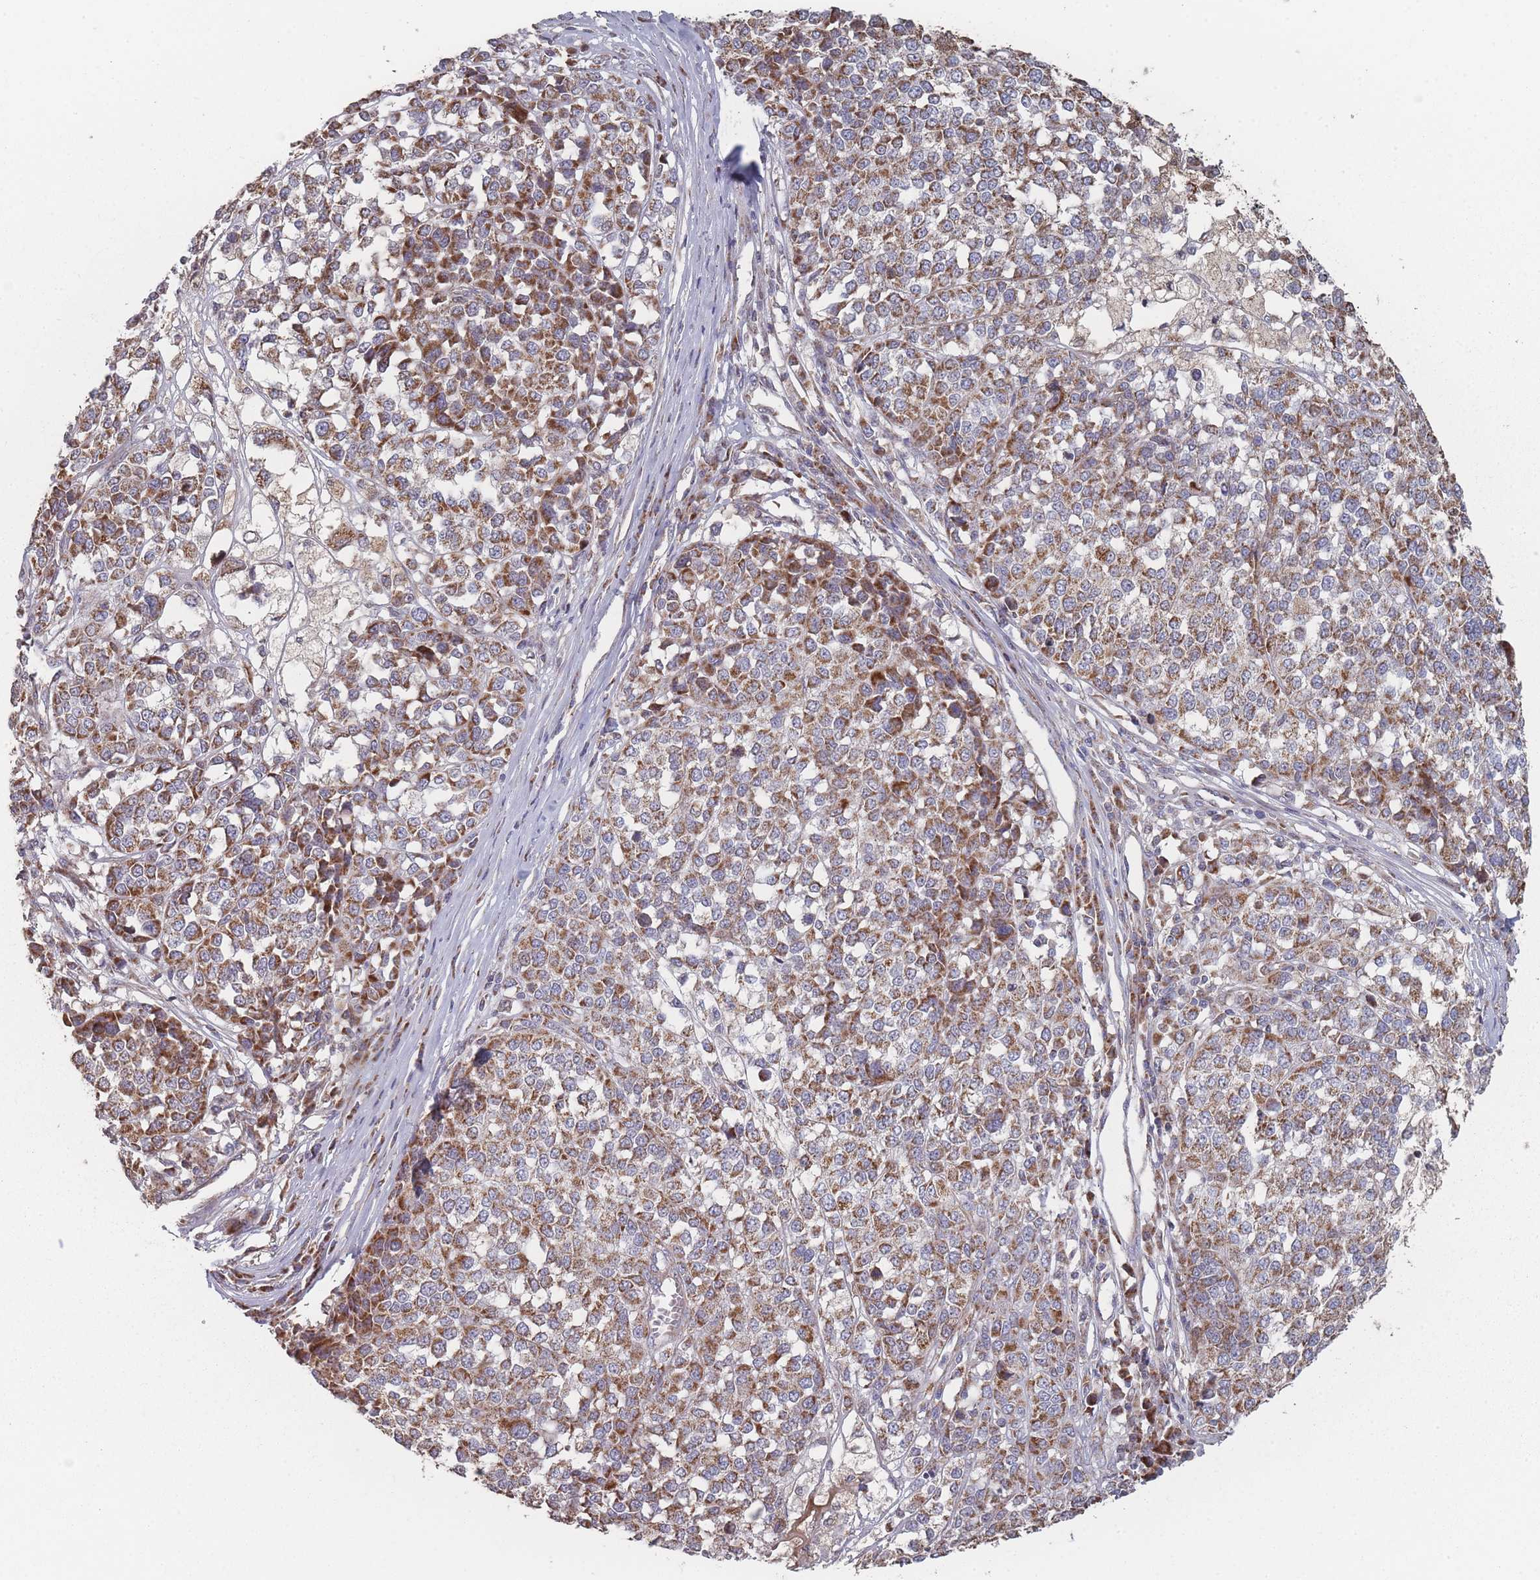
{"staining": {"intensity": "moderate", "quantity": ">75%", "location": "cytoplasmic/membranous"}, "tissue": "melanoma", "cell_type": "Tumor cells", "image_type": "cancer", "snomed": [{"axis": "morphology", "description": "Malignant melanoma, Metastatic site"}, {"axis": "topography", "description": "Lymph node"}], "caption": "A photomicrograph showing moderate cytoplasmic/membranous positivity in about >75% of tumor cells in malignant melanoma (metastatic site), as visualized by brown immunohistochemical staining.", "gene": "PSMB3", "patient": {"sex": "male", "age": 44}}